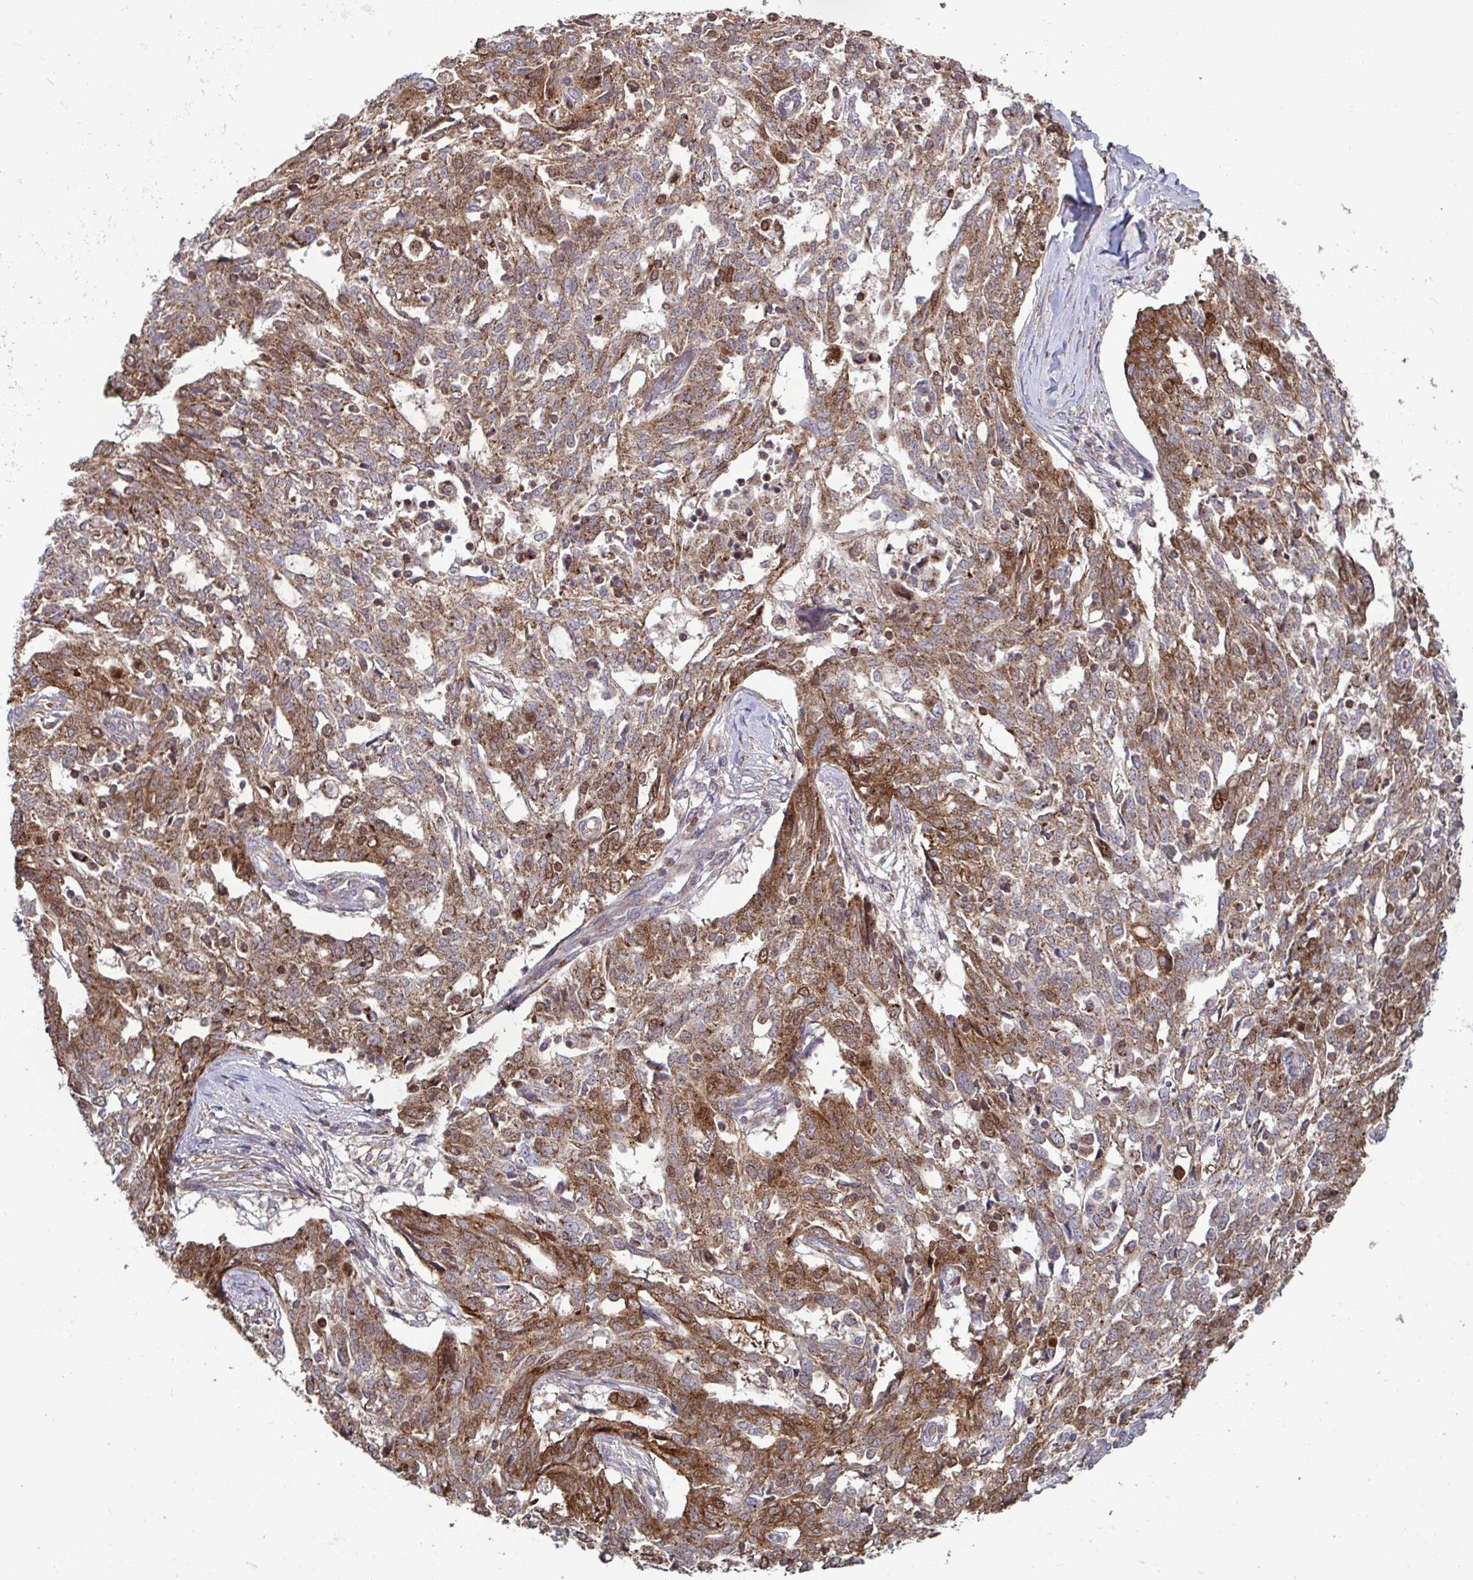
{"staining": {"intensity": "moderate", "quantity": ">75%", "location": "cytoplasmic/membranous"}, "tissue": "ovarian cancer", "cell_type": "Tumor cells", "image_type": "cancer", "snomed": [{"axis": "morphology", "description": "Cystadenocarcinoma, serous, NOS"}, {"axis": "topography", "description": "Ovary"}], "caption": "Ovarian cancer (serous cystadenocarcinoma) stained with a brown dye exhibits moderate cytoplasmic/membranous positive expression in approximately >75% of tumor cells.", "gene": "SPRY1", "patient": {"sex": "female", "age": 67}}